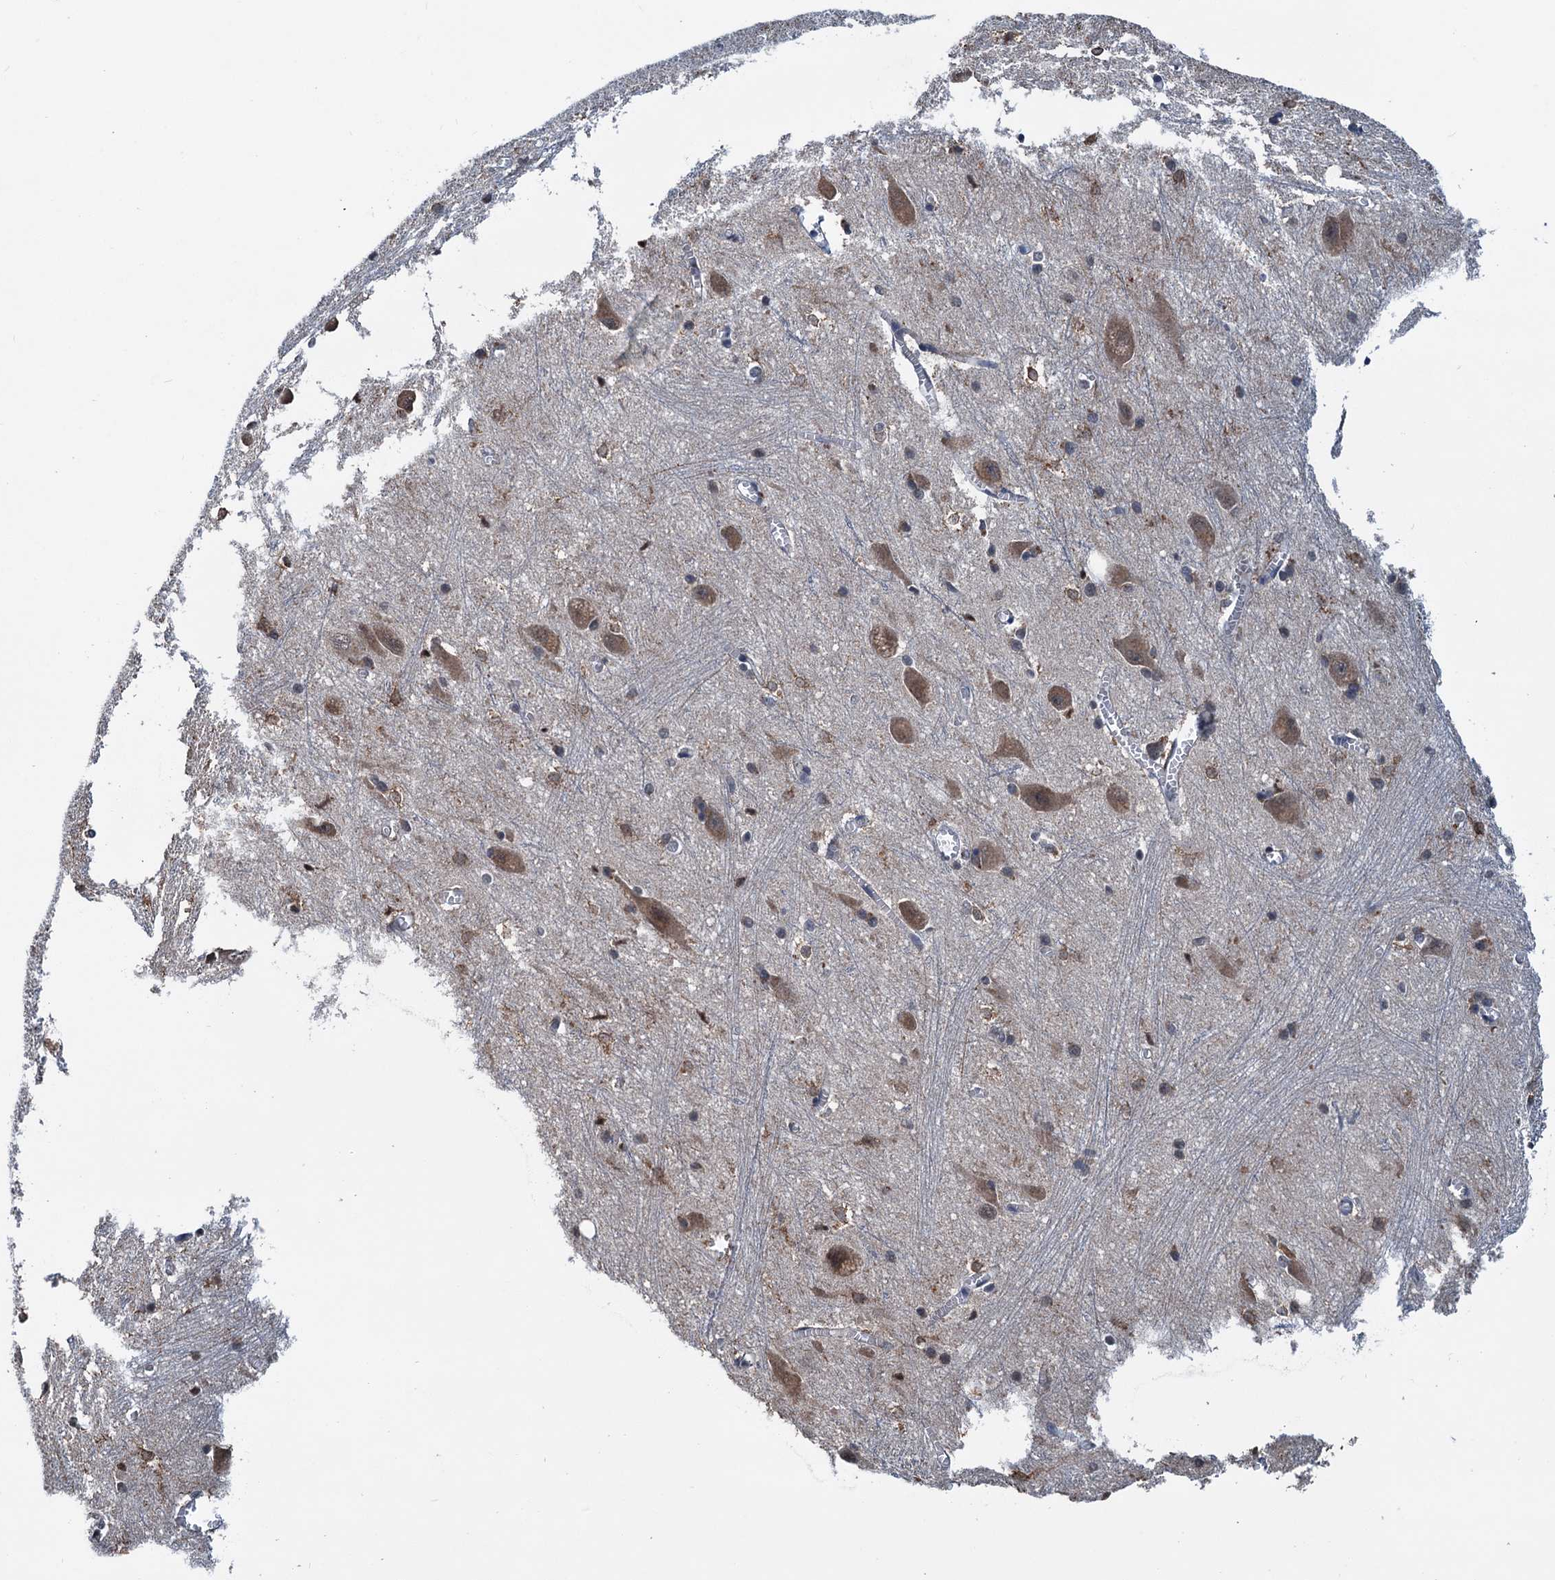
{"staining": {"intensity": "moderate", "quantity": "<25%", "location": "cytoplasmic/membranous"}, "tissue": "caudate", "cell_type": "Glial cells", "image_type": "normal", "snomed": [{"axis": "morphology", "description": "Normal tissue, NOS"}, {"axis": "topography", "description": "Lateral ventricle wall"}], "caption": "Approximately <25% of glial cells in normal caudate exhibit moderate cytoplasmic/membranous protein positivity as visualized by brown immunohistochemical staining.", "gene": "SHLD1", "patient": {"sex": "male", "age": 37}}